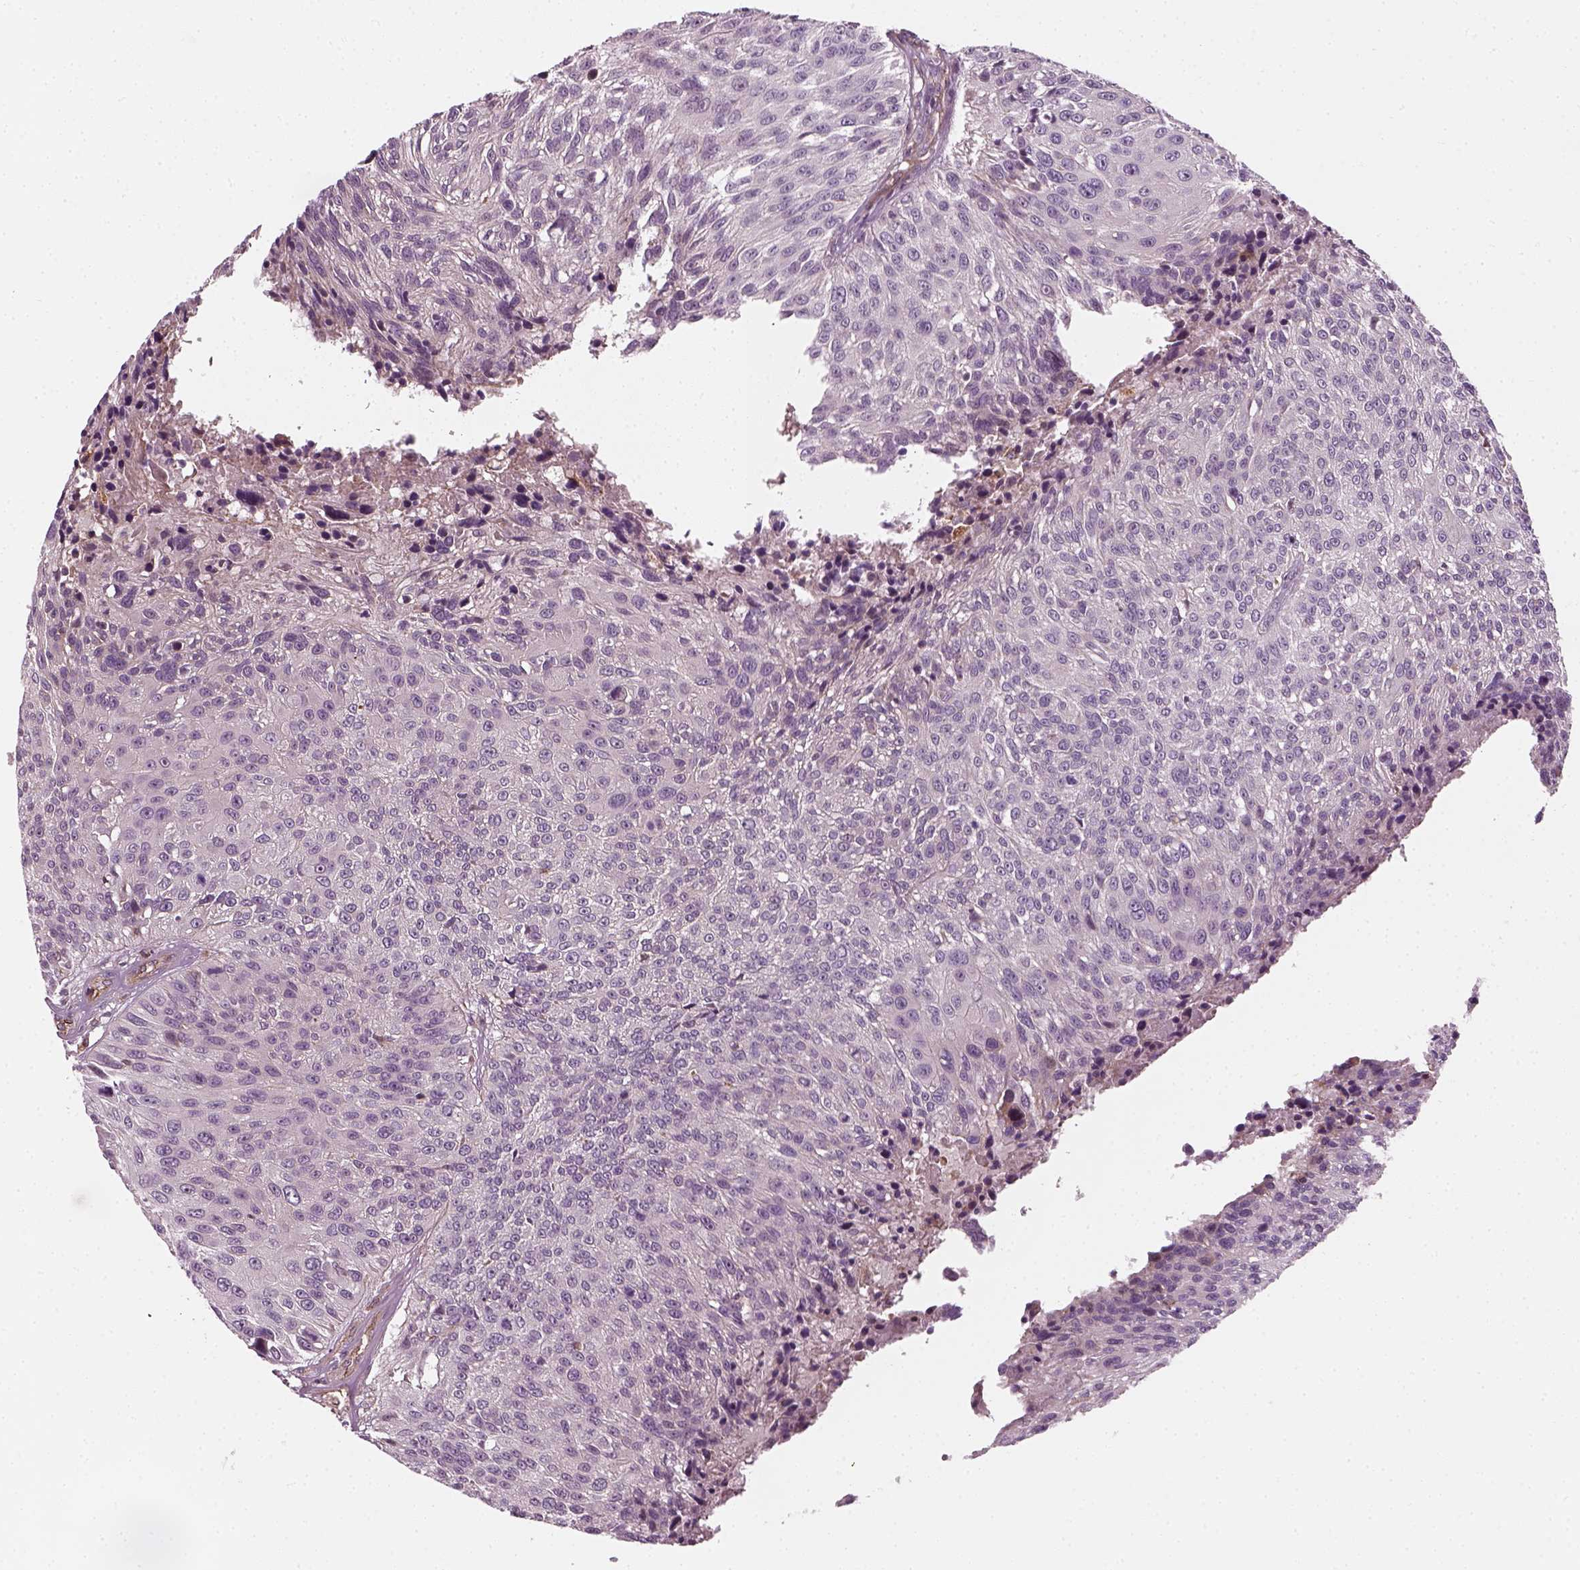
{"staining": {"intensity": "negative", "quantity": "none", "location": "none"}, "tissue": "urothelial cancer", "cell_type": "Tumor cells", "image_type": "cancer", "snomed": [{"axis": "morphology", "description": "Urothelial carcinoma, NOS"}, {"axis": "topography", "description": "Urinary bladder"}], "caption": "Immunohistochemistry (IHC) image of neoplastic tissue: urothelial cancer stained with DAB exhibits no significant protein expression in tumor cells.", "gene": "DNASE1L1", "patient": {"sex": "male", "age": 55}}